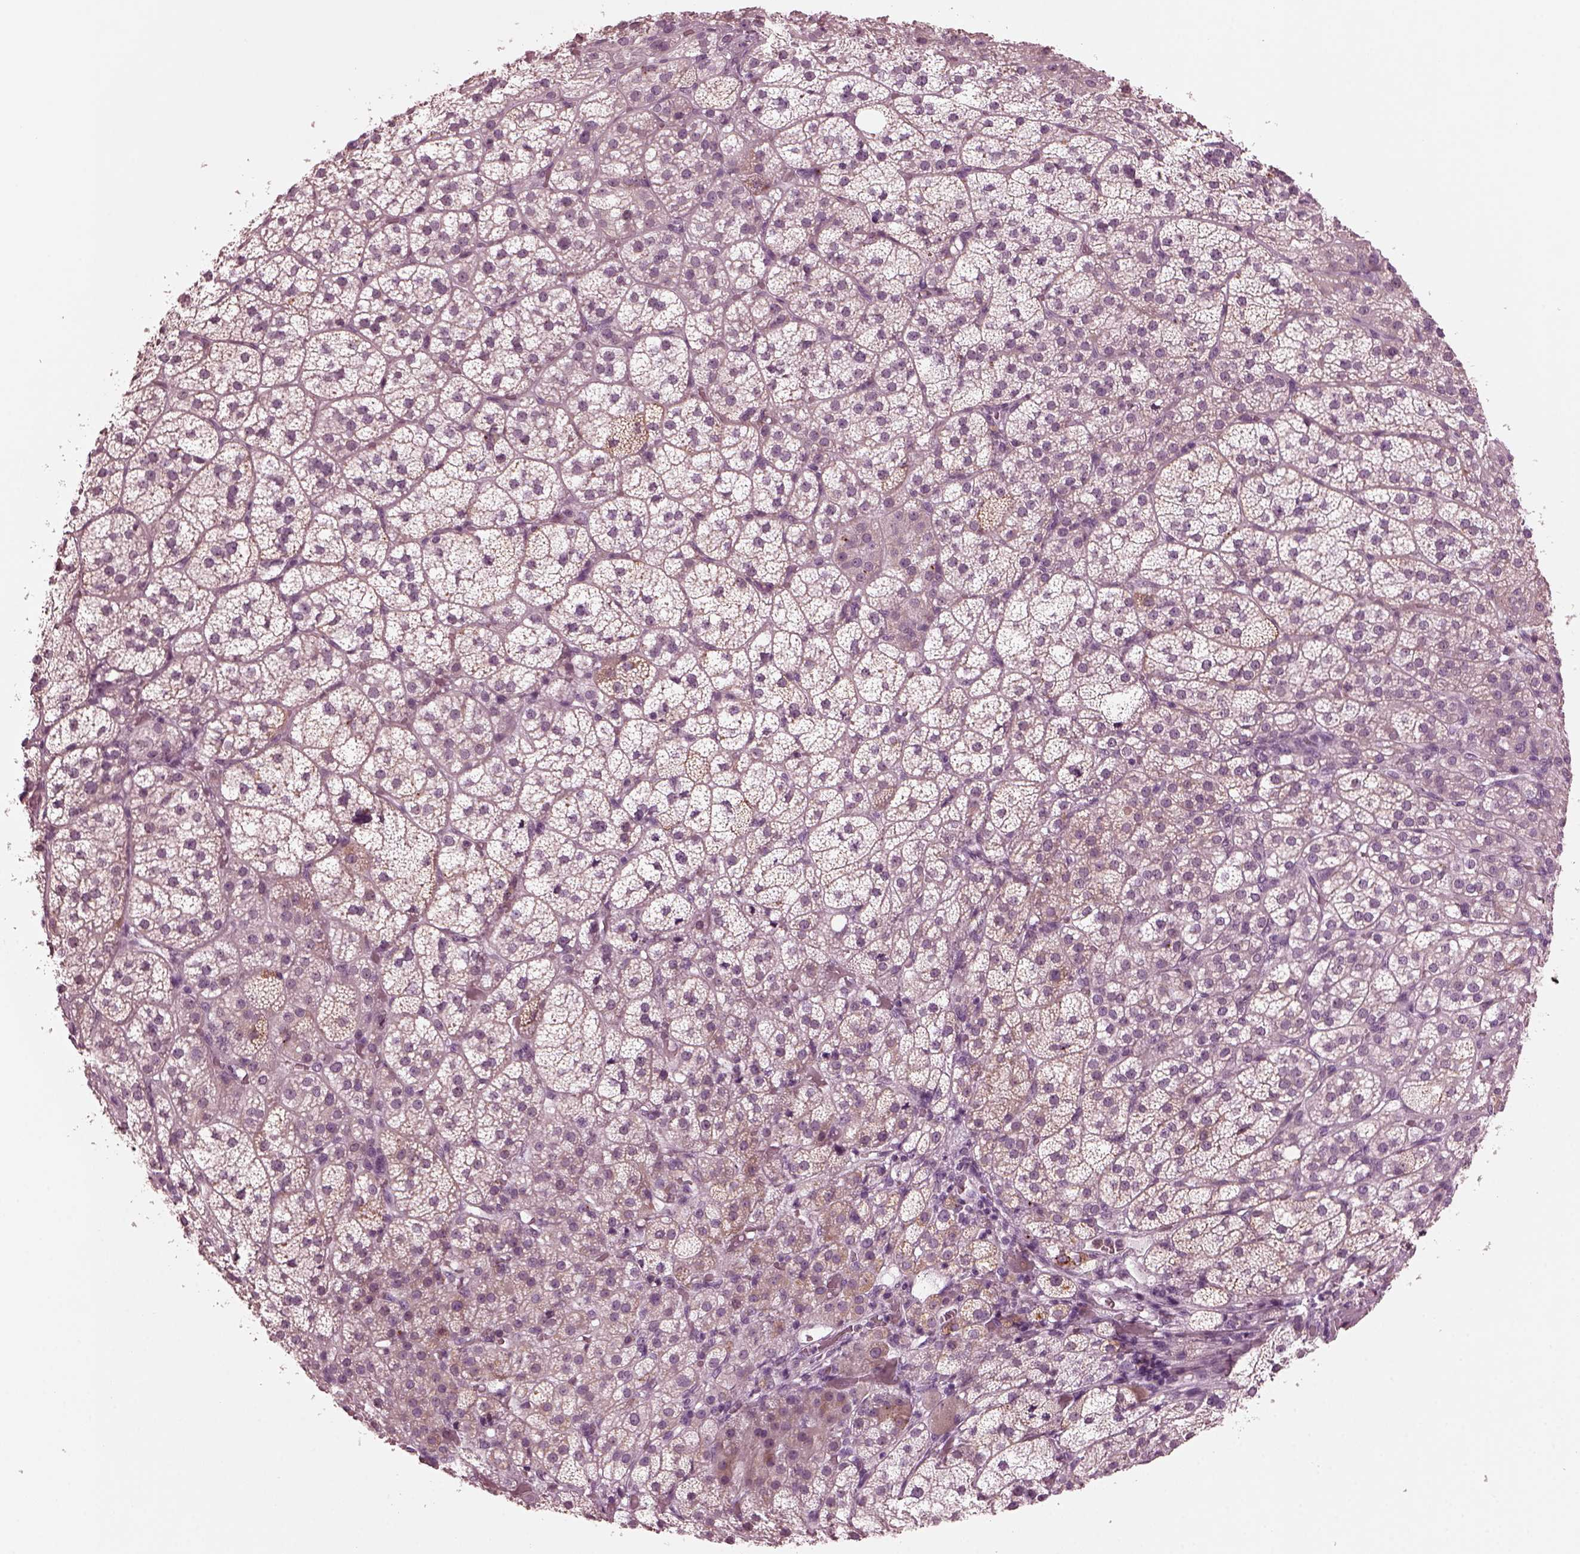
{"staining": {"intensity": "weak", "quantity": "<25%", "location": "cytoplasmic/membranous"}, "tissue": "adrenal gland", "cell_type": "Glandular cells", "image_type": "normal", "snomed": [{"axis": "morphology", "description": "Normal tissue, NOS"}, {"axis": "topography", "description": "Adrenal gland"}], "caption": "Glandular cells show no significant protein expression in normal adrenal gland. (Stains: DAB (3,3'-diaminobenzidine) IHC with hematoxylin counter stain, Microscopy: brightfield microscopy at high magnification).", "gene": "SLAMF8", "patient": {"sex": "female", "age": 60}}